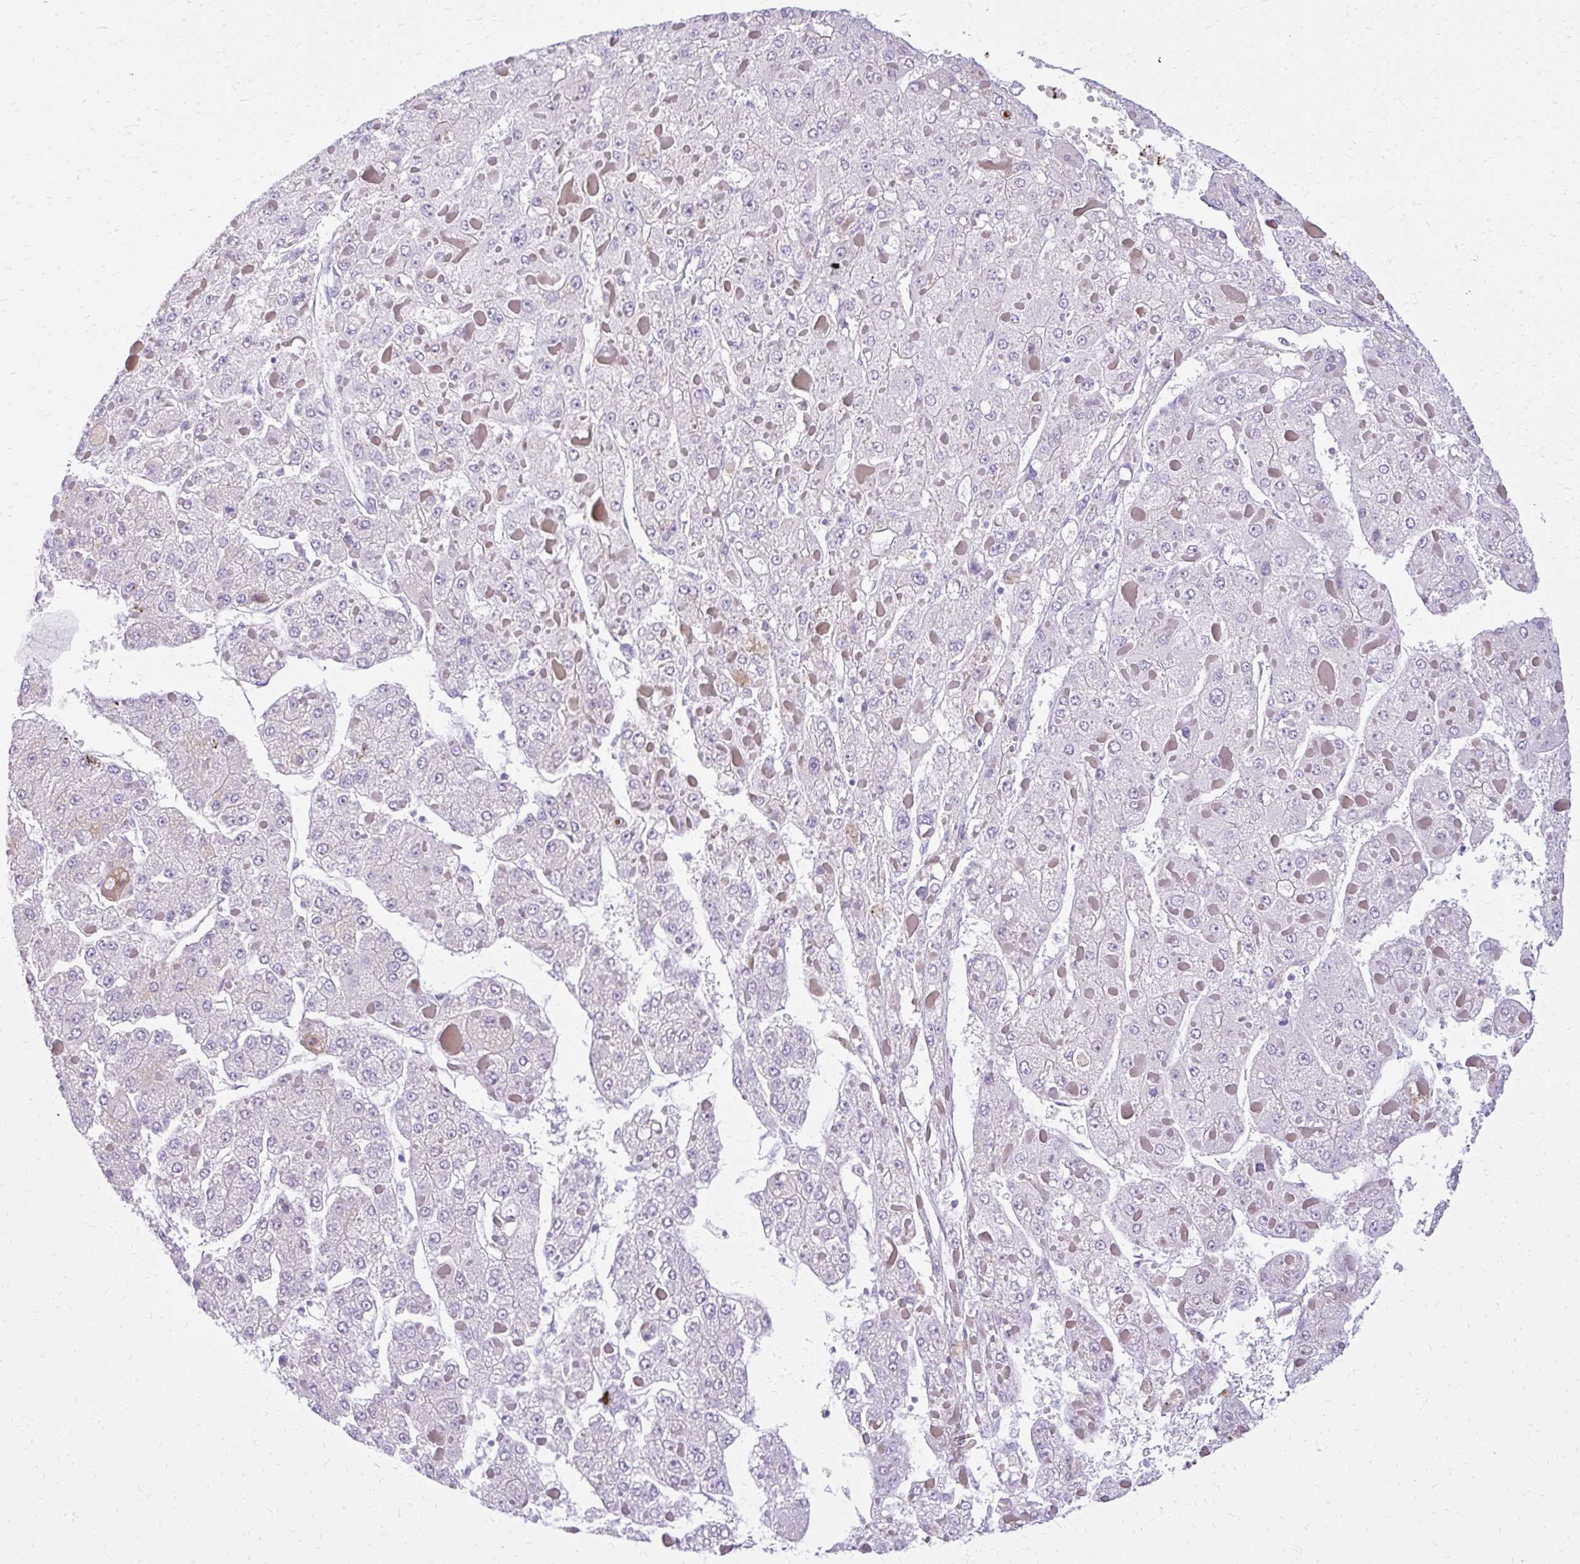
{"staining": {"intensity": "negative", "quantity": "none", "location": "none"}, "tissue": "liver cancer", "cell_type": "Tumor cells", "image_type": "cancer", "snomed": [{"axis": "morphology", "description": "Carcinoma, Hepatocellular, NOS"}, {"axis": "topography", "description": "Liver"}], "caption": "High power microscopy photomicrograph of an immunohistochemistry (IHC) micrograph of liver hepatocellular carcinoma, revealing no significant positivity in tumor cells.", "gene": "PRAP1", "patient": {"sex": "female", "age": 73}}